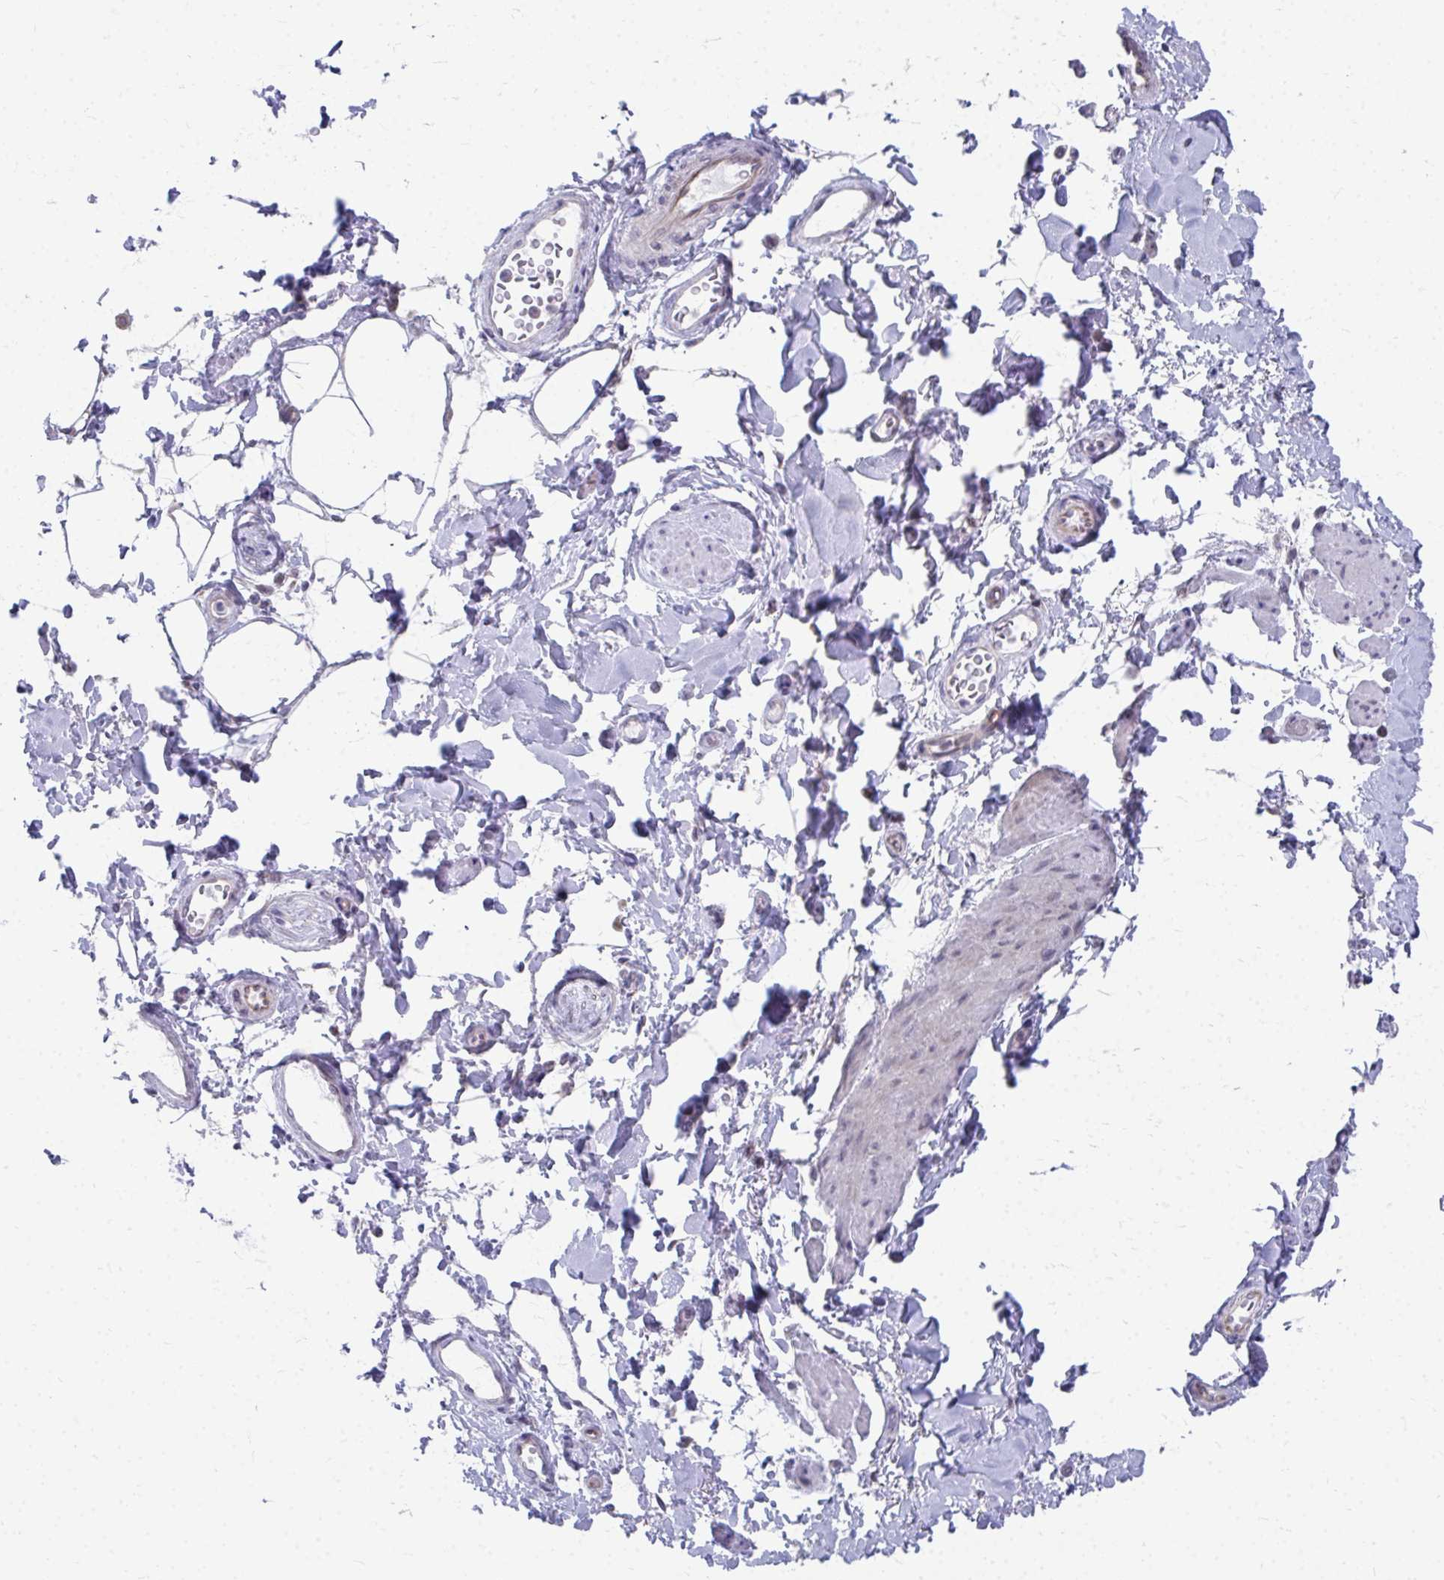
{"staining": {"intensity": "negative", "quantity": "none", "location": "none"}, "tissue": "adipose tissue", "cell_type": "Adipocytes", "image_type": "normal", "snomed": [{"axis": "morphology", "description": "Normal tissue, NOS"}, {"axis": "topography", "description": "Urinary bladder"}, {"axis": "topography", "description": "Peripheral nerve tissue"}], "caption": "There is no significant positivity in adipocytes of adipose tissue. (Brightfield microscopy of DAB IHC at high magnification).", "gene": "MROH8", "patient": {"sex": "female", "age": 60}}